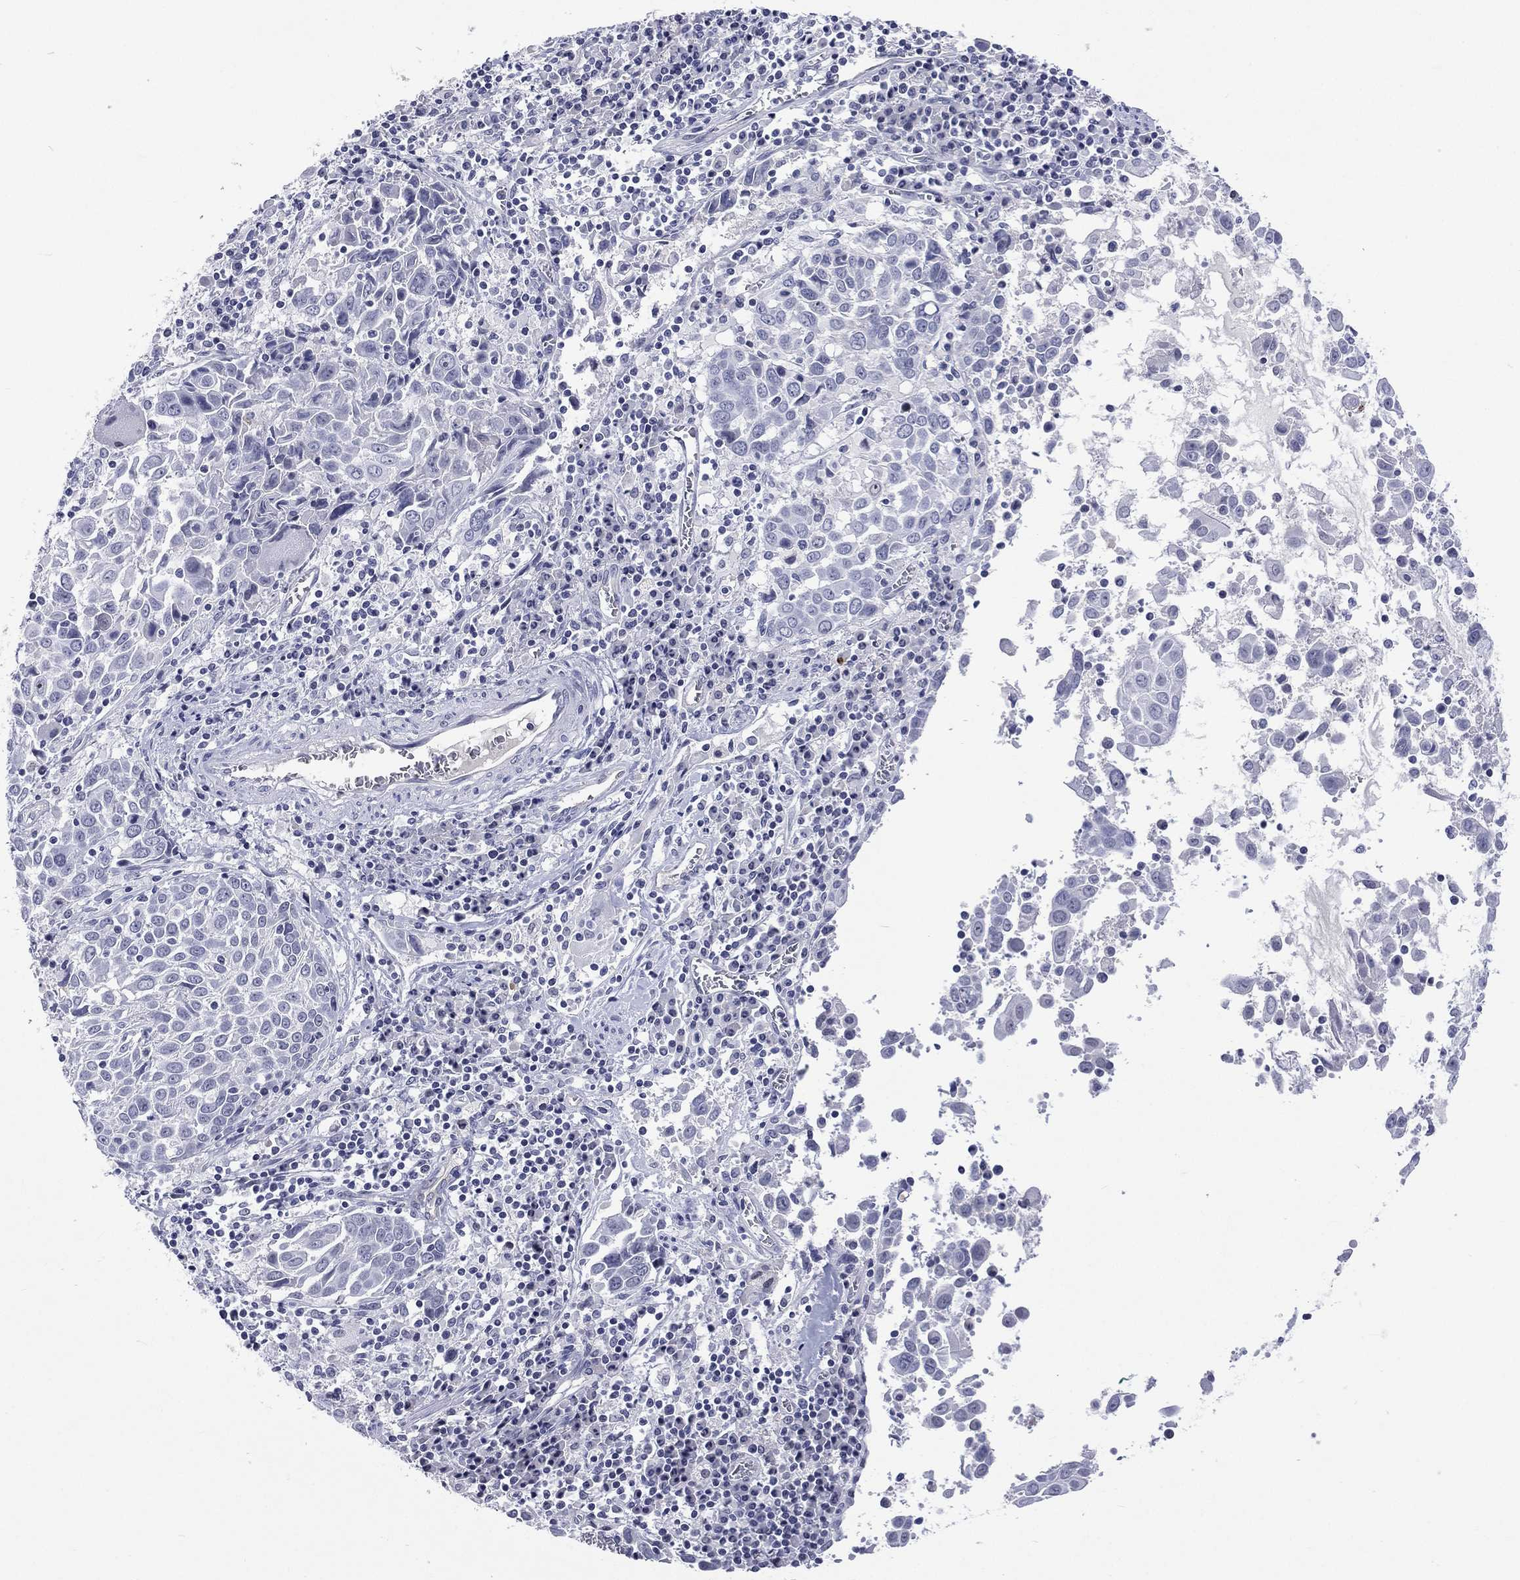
{"staining": {"intensity": "negative", "quantity": "none", "location": "none"}, "tissue": "lung cancer", "cell_type": "Tumor cells", "image_type": "cancer", "snomed": [{"axis": "morphology", "description": "Squamous cell carcinoma, NOS"}, {"axis": "topography", "description": "Lung"}], "caption": "Tumor cells are negative for protein expression in human lung cancer.", "gene": "SSX1", "patient": {"sex": "male", "age": 57}}